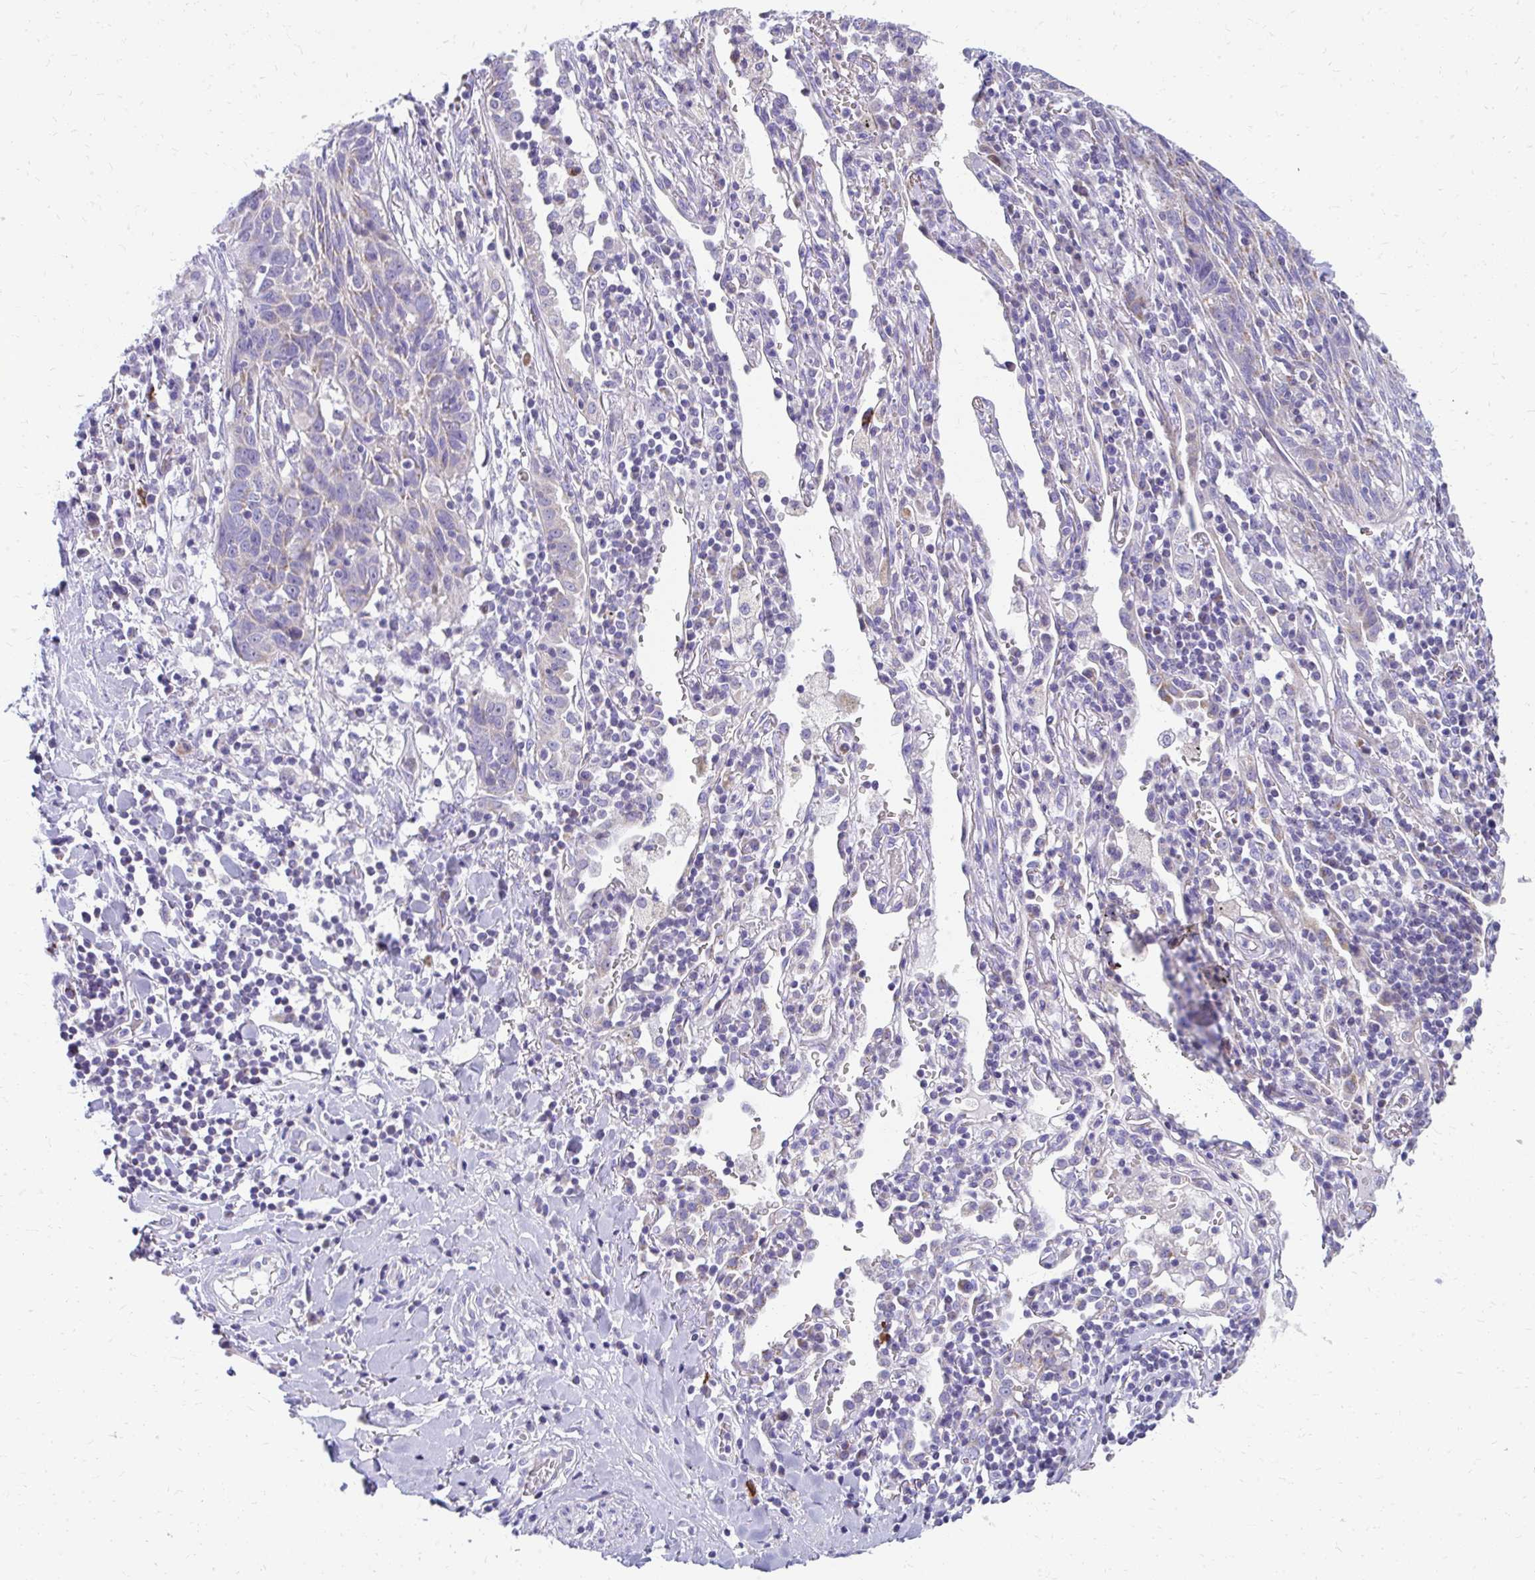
{"staining": {"intensity": "moderate", "quantity": "<25%", "location": "cytoplasmic/membranous"}, "tissue": "lung cancer", "cell_type": "Tumor cells", "image_type": "cancer", "snomed": [{"axis": "morphology", "description": "Squamous cell carcinoma, NOS"}, {"axis": "topography", "description": "Lung"}], "caption": "Immunohistochemistry (IHC) photomicrograph of neoplastic tissue: human lung cancer (squamous cell carcinoma) stained using IHC displays low levels of moderate protein expression localized specifically in the cytoplasmic/membranous of tumor cells, appearing as a cytoplasmic/membranous brown color.", "gene": "IL37", "patient": {"sex": "female", "age": 66}}